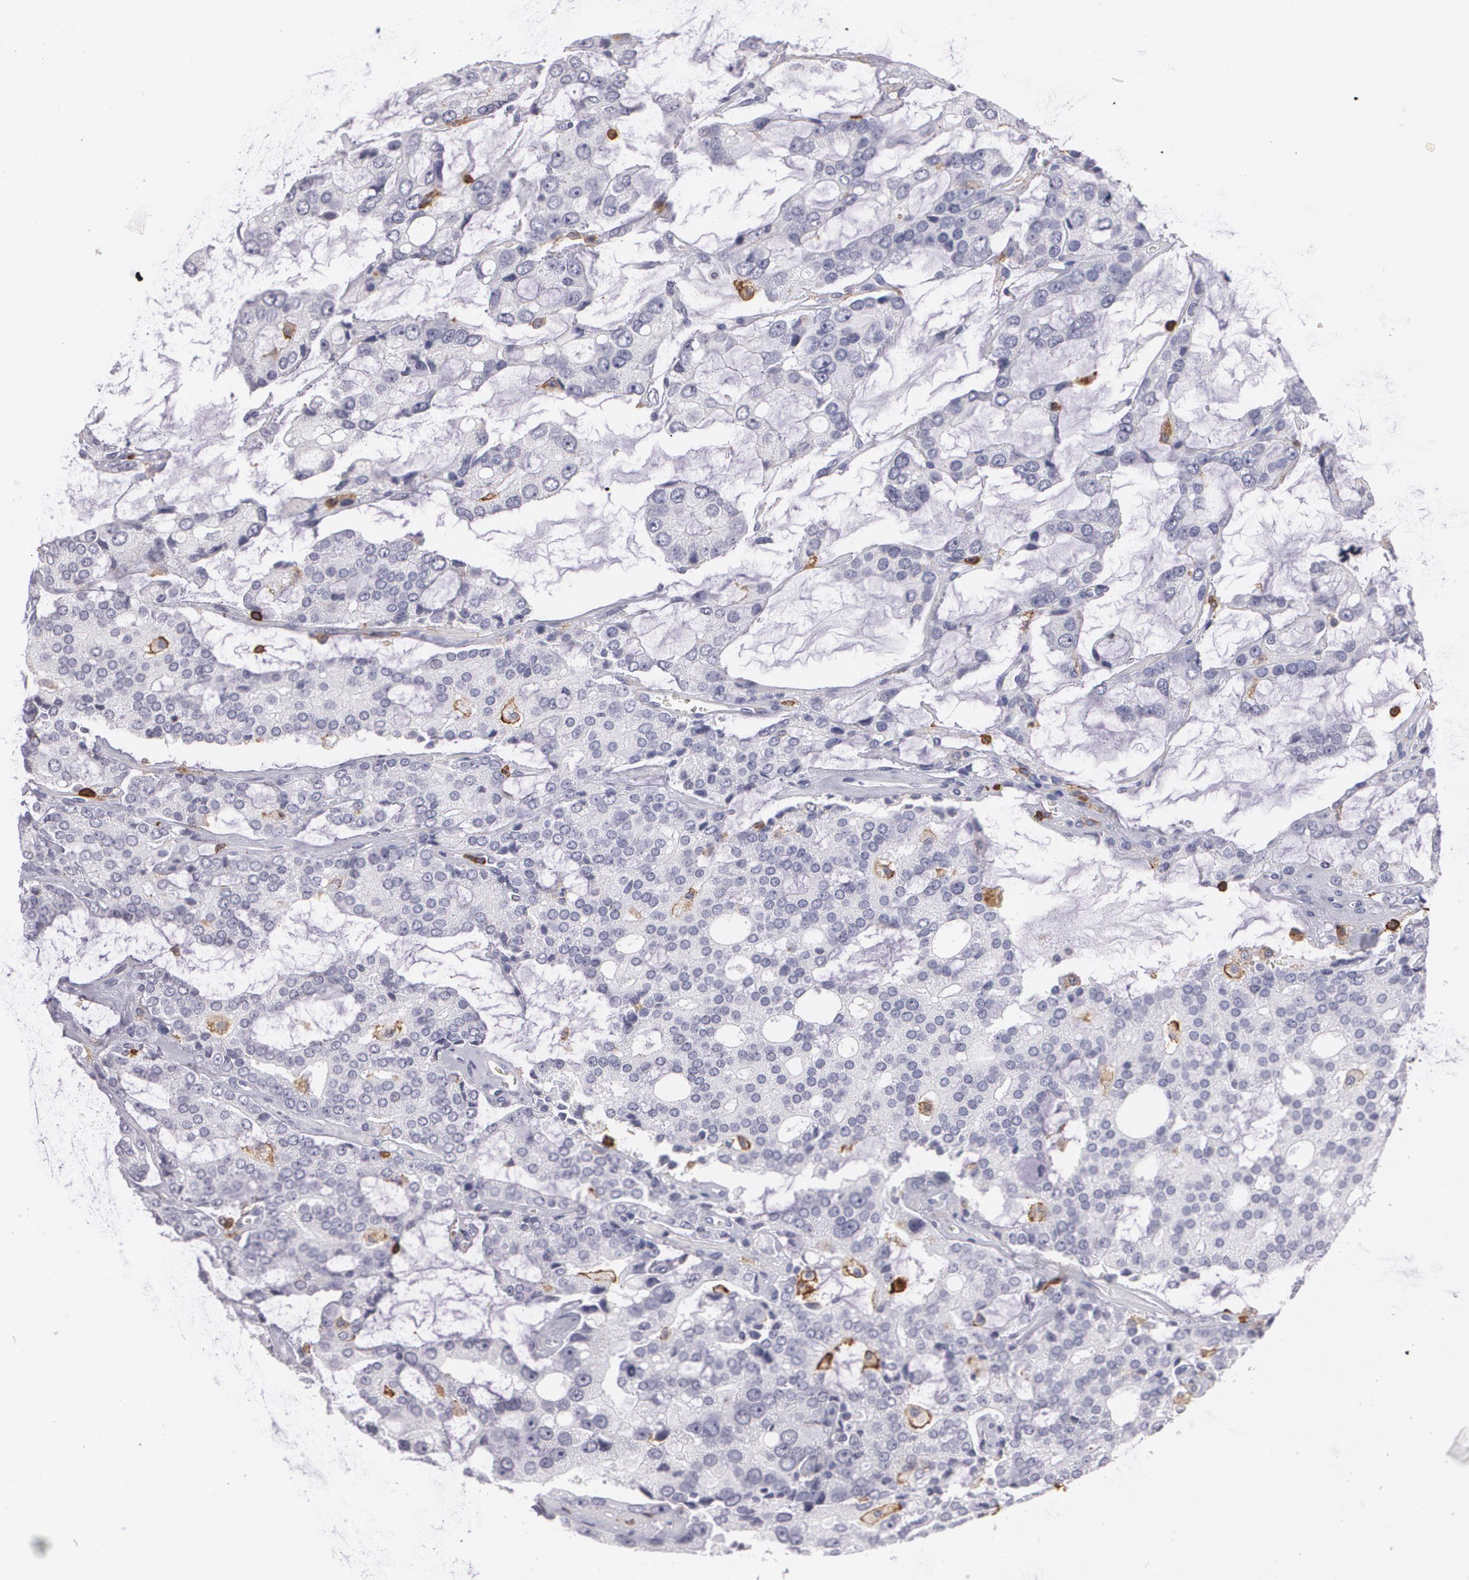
{"staining": {"intensity": "negative", "quantity": "none", "location": "none"}, "tissue": "prostate cancer", "cell_type": "Tumor cells", "image_type": "cancer", "snomed": [{"axis": "morphology", "description": "Adenocarcinoma, High grade"}, {"axis": "topography", "description": "Prostate"}], "caption": "Immunohistochemistry (IHC) micrograph of human prostate adenocarcinoma (high-grade) stained for a protein (brown), which shows no expression in tumor cells. (DAB (3,3'-diaminobenzidine) immunohistochemistry with hematoxylin counter stain).", "gene": "PTPRC", "patient": {"sex": "male", "age": 67}}